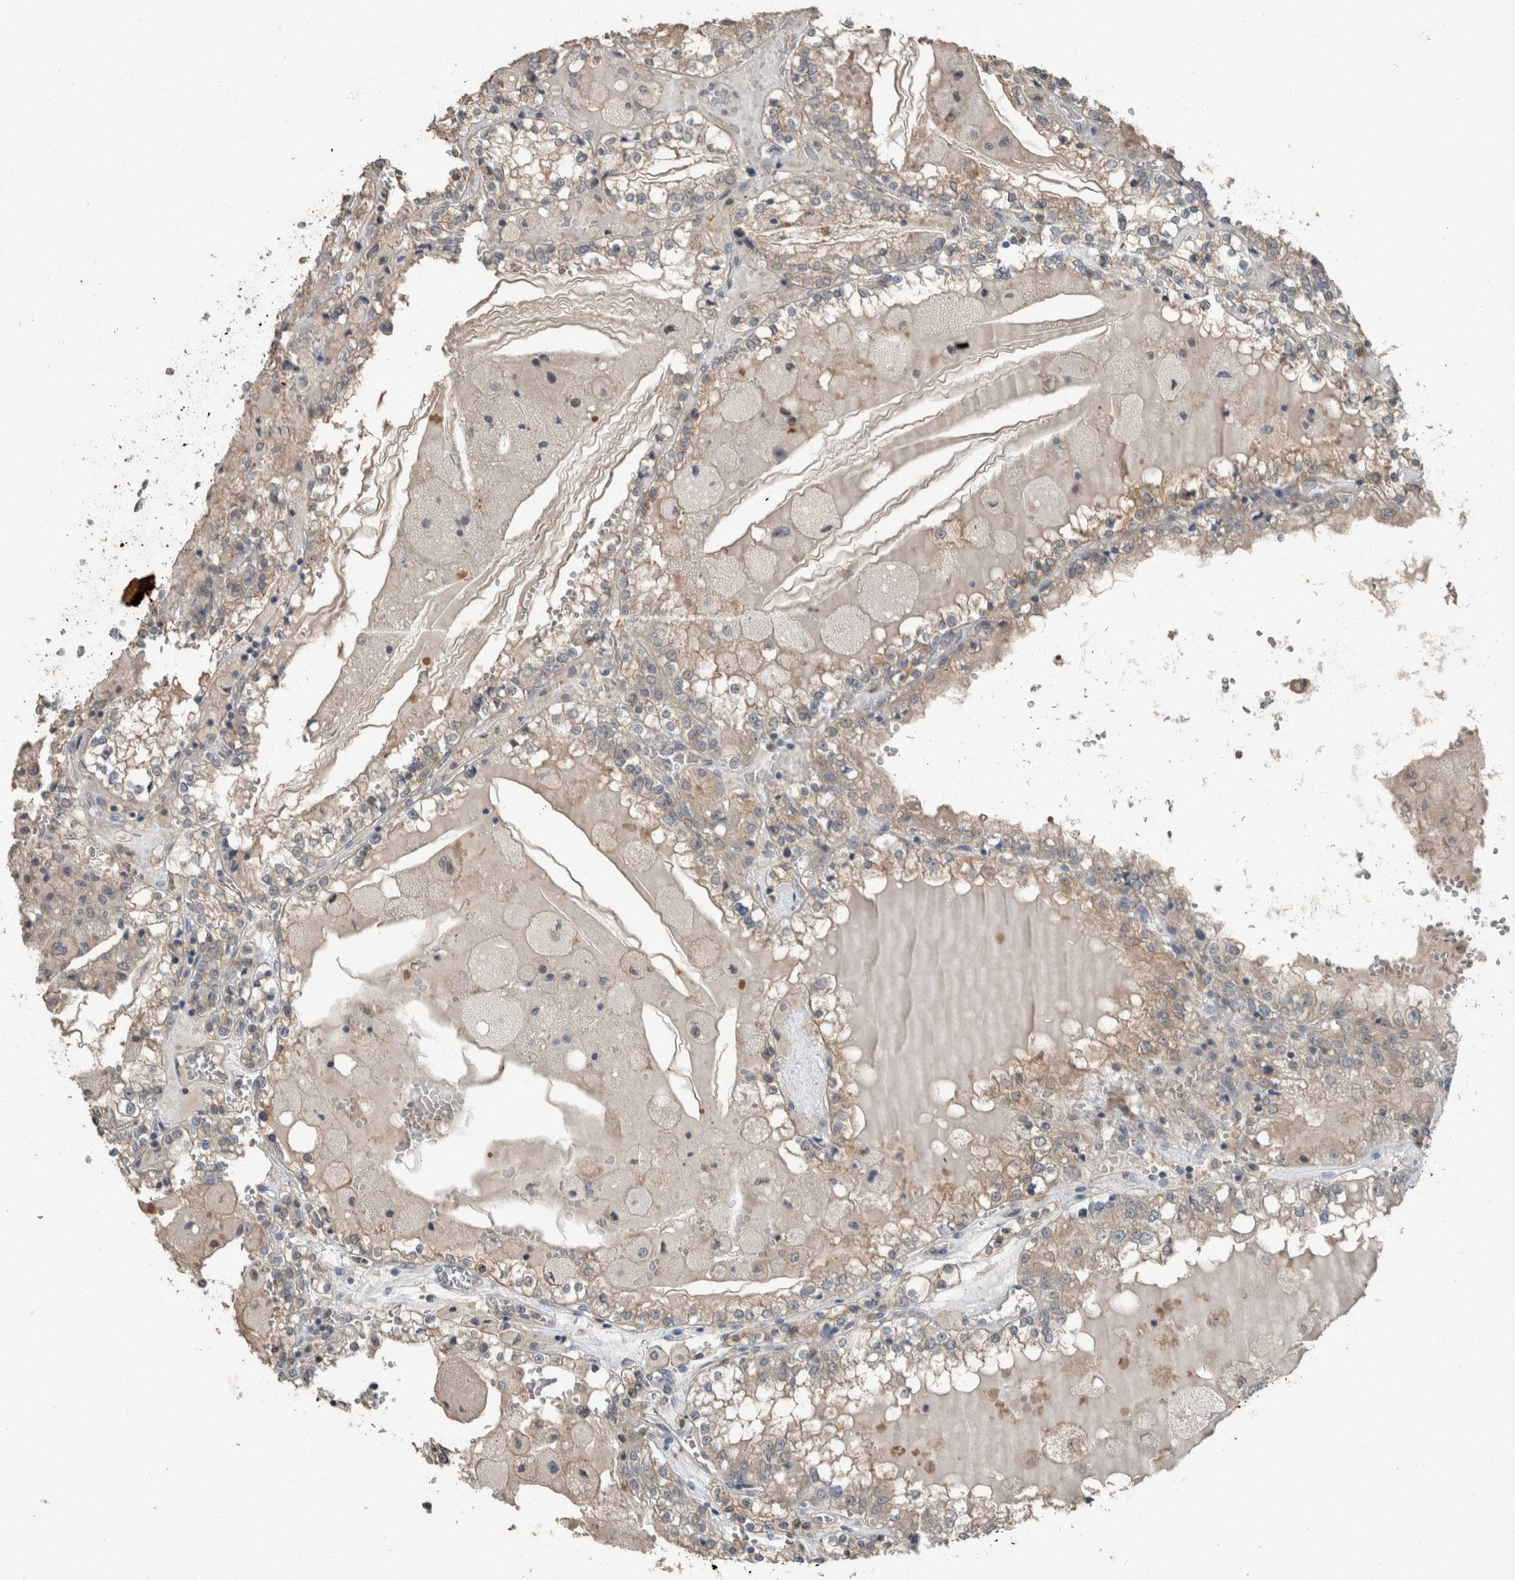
{"staining": {"intensity": "weak", "quantity": "25%-75%", "location": "cytoplasmic/membranous"}, "tissue": "renal cancer", "cell_type": "Tumor cells", "image_type": "cancer", "snomed": [{"axis": "morphology", "description": "Adenocarcinoma, NOS"}, {"axis": "topography", "description": "Kidney"}], "caption": "Renal cancer stained with IHC demonstrates weak cytoplasmic/membranous staining in approximately 25%-75% of tumor cells. Ihc stains the protein in brown and the nuclei are stained blue.", "gene": "KNTC1", "patient": {"sex": "female", "age": 56}}